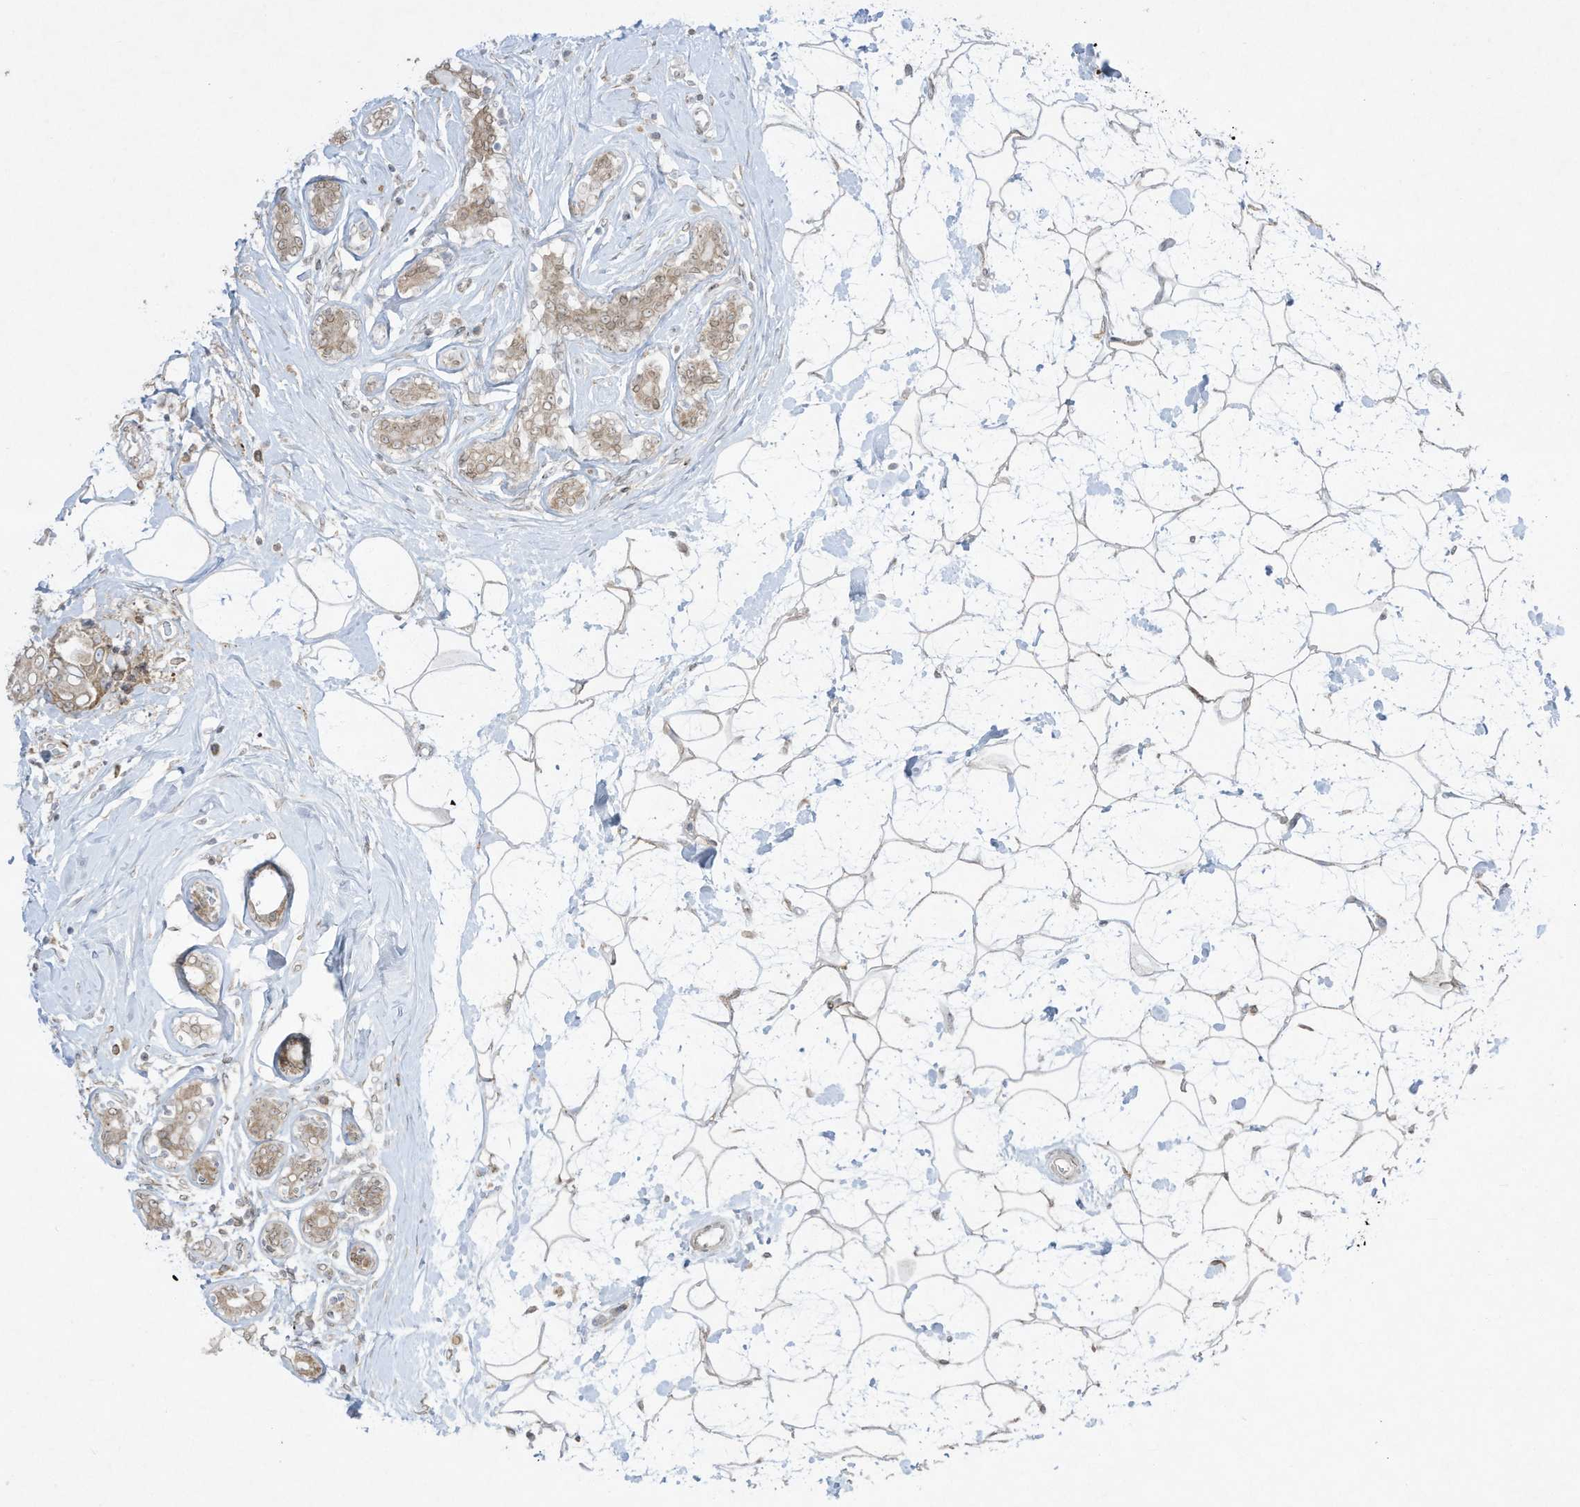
{"staining": {"intensity": "weak", "quantity": "<25%", "location": "cytoplasmic/membranous"}, "tissue": "breast cancer", "cell_type": "Tumor cells", "image_type": "cancer", "snomed": [{"axis": "morphology", "description": "Normal tissue, NOS"}, {"axis": "morphology", "description": "Duct carcinoma"}, {"axis": "topography", "description": "Breast"}], "caption": "The micrograph exhibits no significant expression in tumor cells of invasive ductal carcinoma (breast).", "gene": "PTK6", "patient": {"sex": "female", "age": 39}}